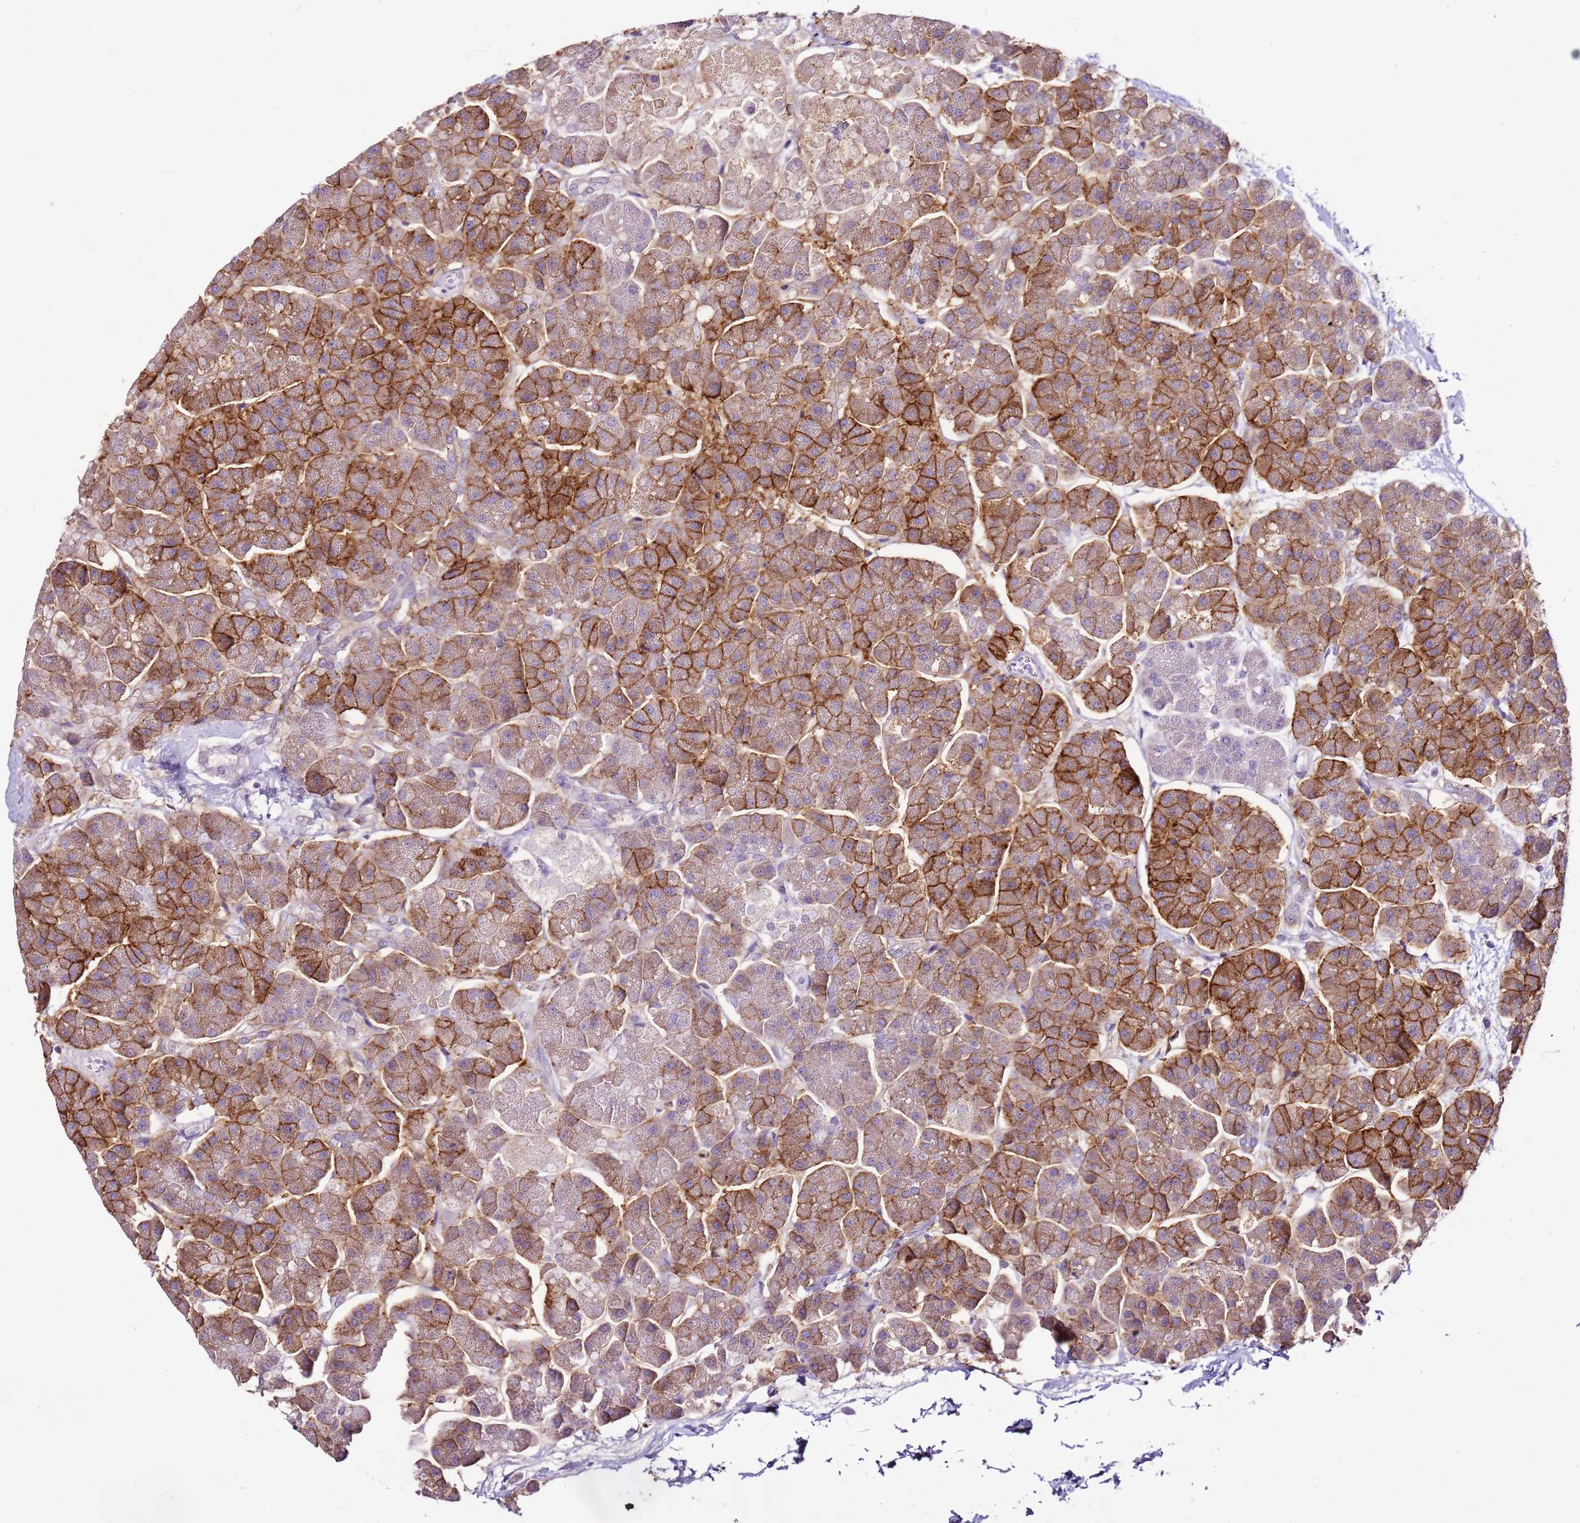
{"staining": {"intensity": "strong", "quantity": "25%-75%", "location": "cytoplasmic/membranous"}, "tissue": "pancreas", "cell_type": "Exocrine glandular cells", "image_type": "normal", "snomed": [{"axis": "morphology", "description": "Normal tissue, NOS"}, {"axis": "topography", "description": "Pancreas"}, {"axis": "topography", "description": "Peripheral nerve tissue"}], "caption": "Immunohistochemical staining of unremarkable pancreas demonstrates strong cytoplasmic/membranous protein expression in about 25%-75% of exocrine glandular cells. (IHC, brightfield microscopy, high magnification).", "gene": "SLC38A5", "patient": {"sex": "male", "age": 54}}